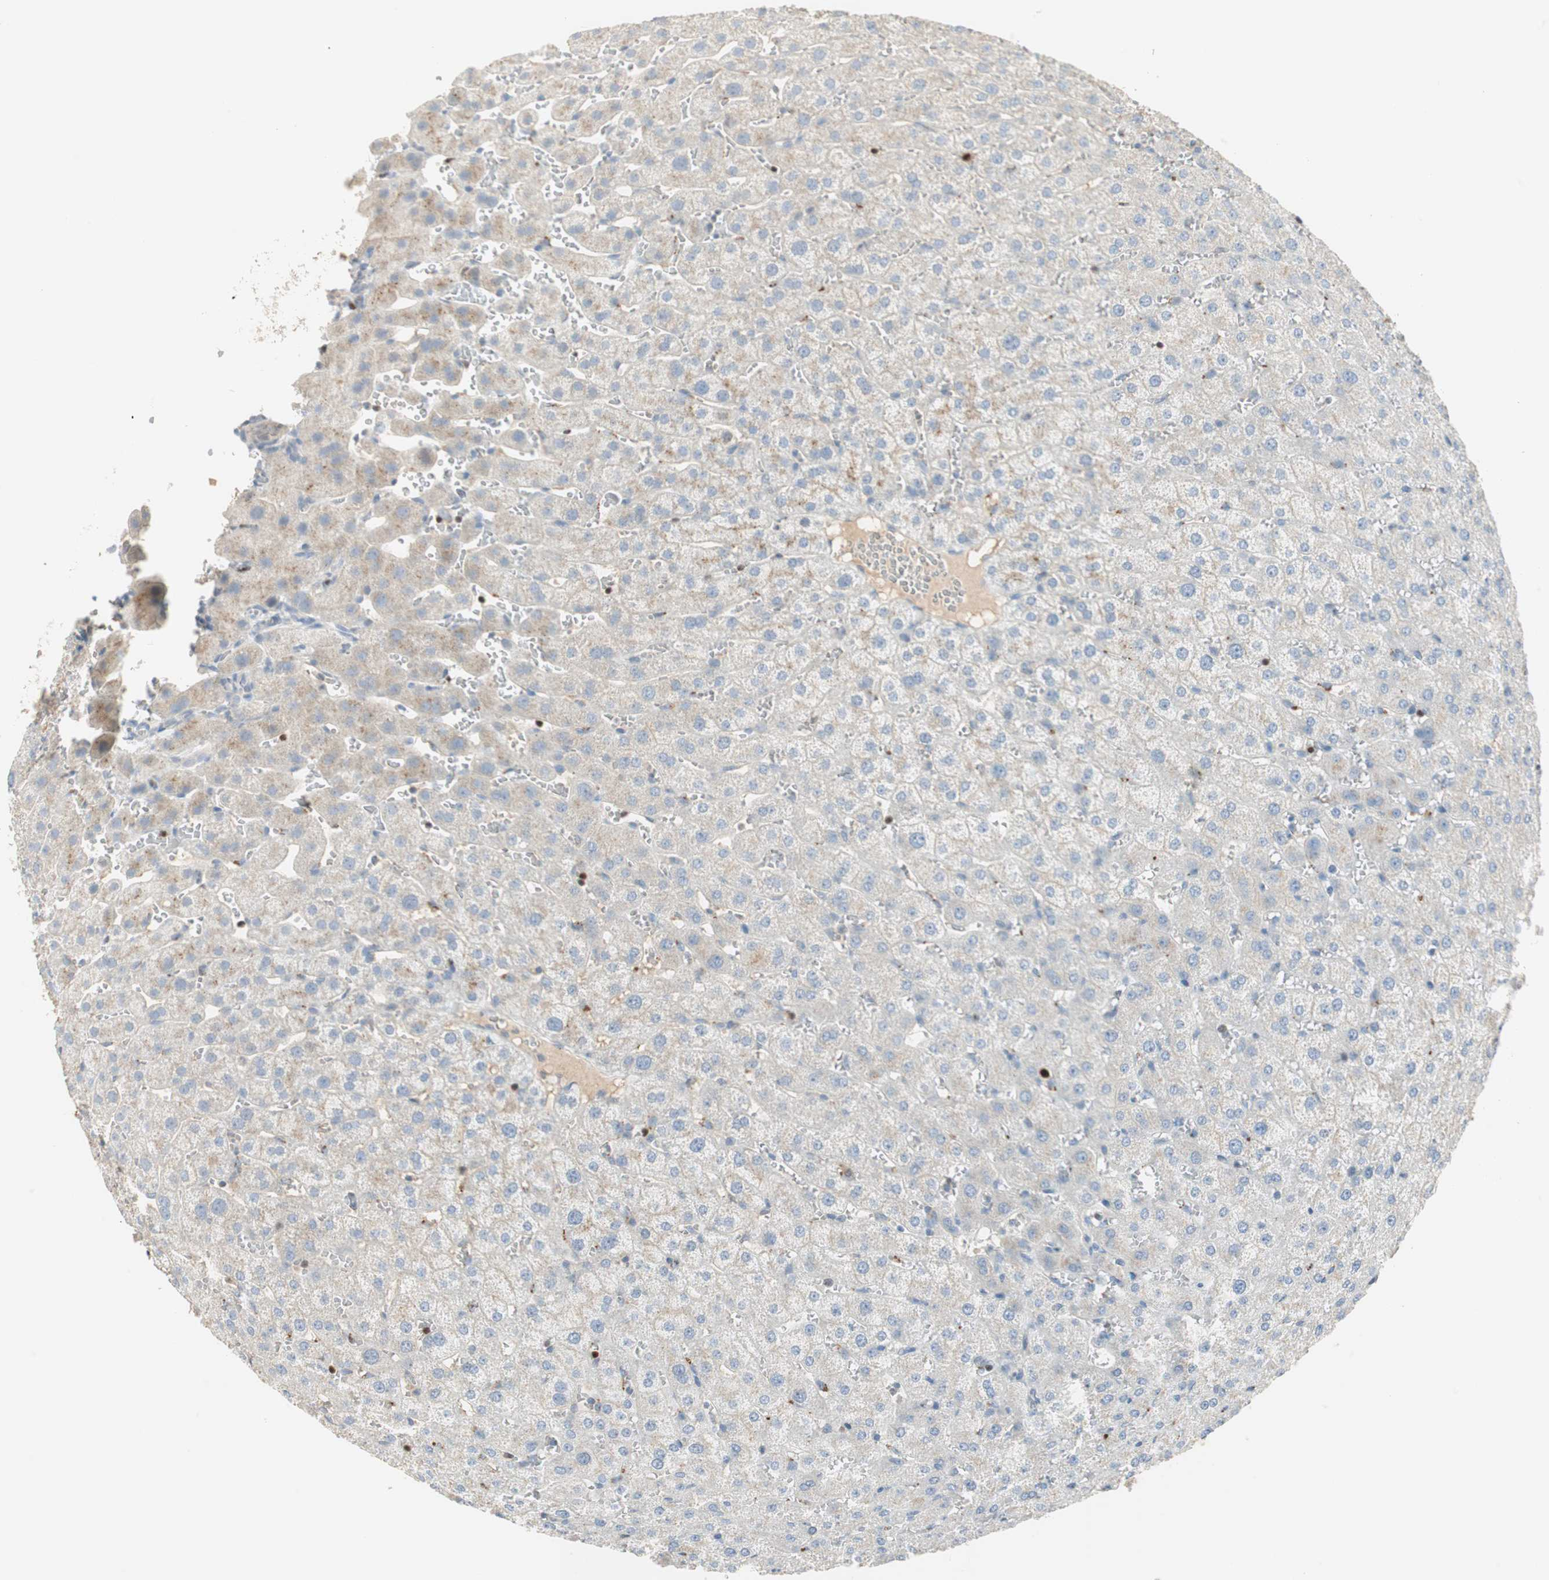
{"staining": {"intensity": "negative", "quantity": "none", "location": "none"}, "tissue": "liver", "cell_type": "Cholangiocytes", "image_type": "normal", "snomed": [{"axis": "morphology", "description": "Normal tissue, NOS"}, {"axis": "morphology", "description": "Fibrosis, NOS"}, {"axis": "topography", "description": "Liver"}], "caption": "Immunohistochemistry (IHC) of benign human liver displays no staining in cholangiocytes.", "gene": "RUNX2", "patient": {"sex": "female", "age": 29}}